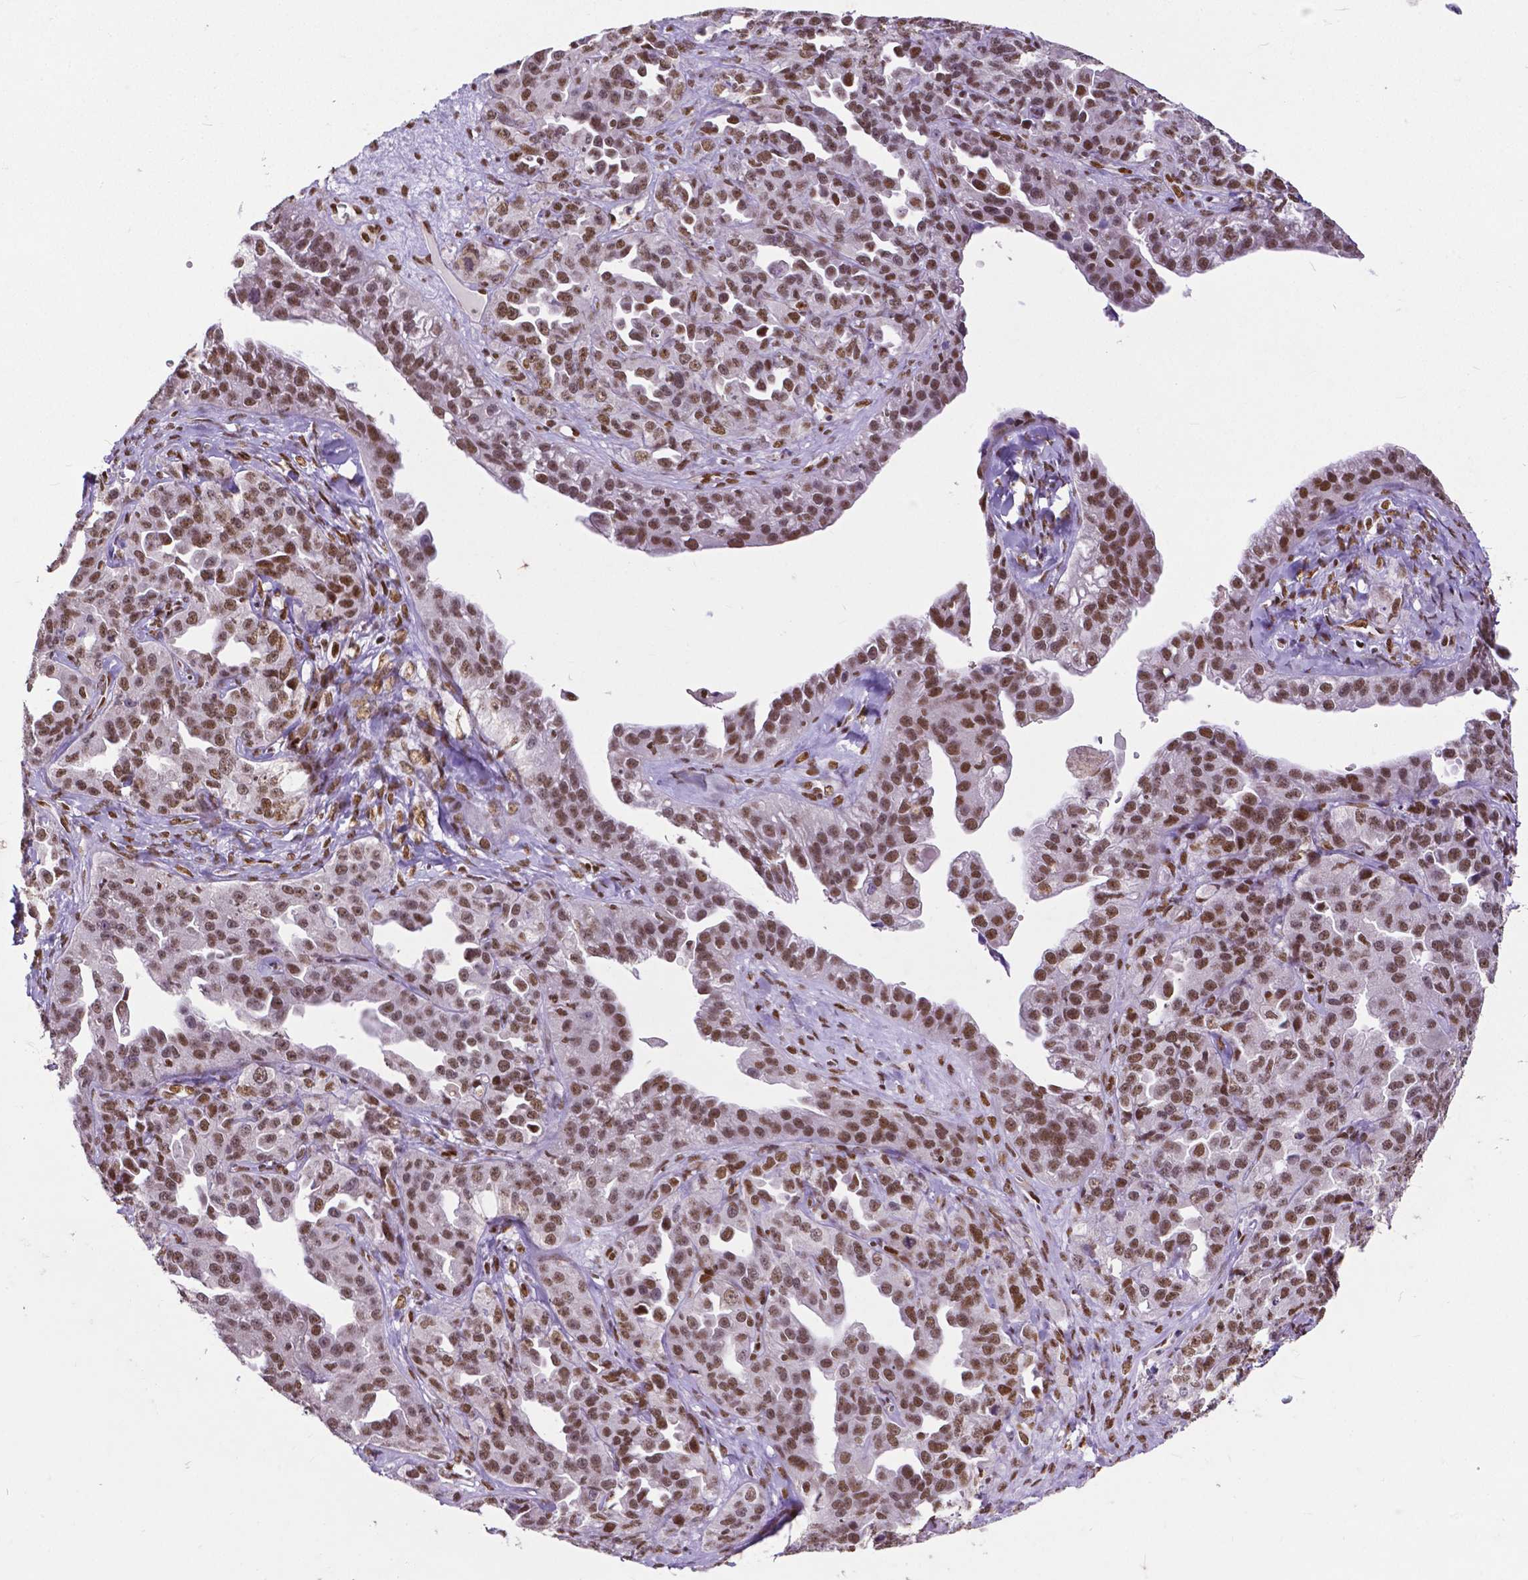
{"staining": {"intensity": "moderate", "quantity": ">75%", "location": "nuclear"}, "tissue": "ovarian cancer", "cell_type": "Tumor cells", "image_type": "cancer", "snomed": [{"axis": "morphology", "description": "Cystadenocarcinoma, serous, NOS"}, {"axis": "topography", "description": "Ovary"}], "caption": "Protein analysis of serous cystadenocarcinoma (ovarian) tissue exhibits moderate nuclear expression in about >75% of tumor cells.", "gene": "ATRX", "patient": {"sex": "female", "age": 75}}